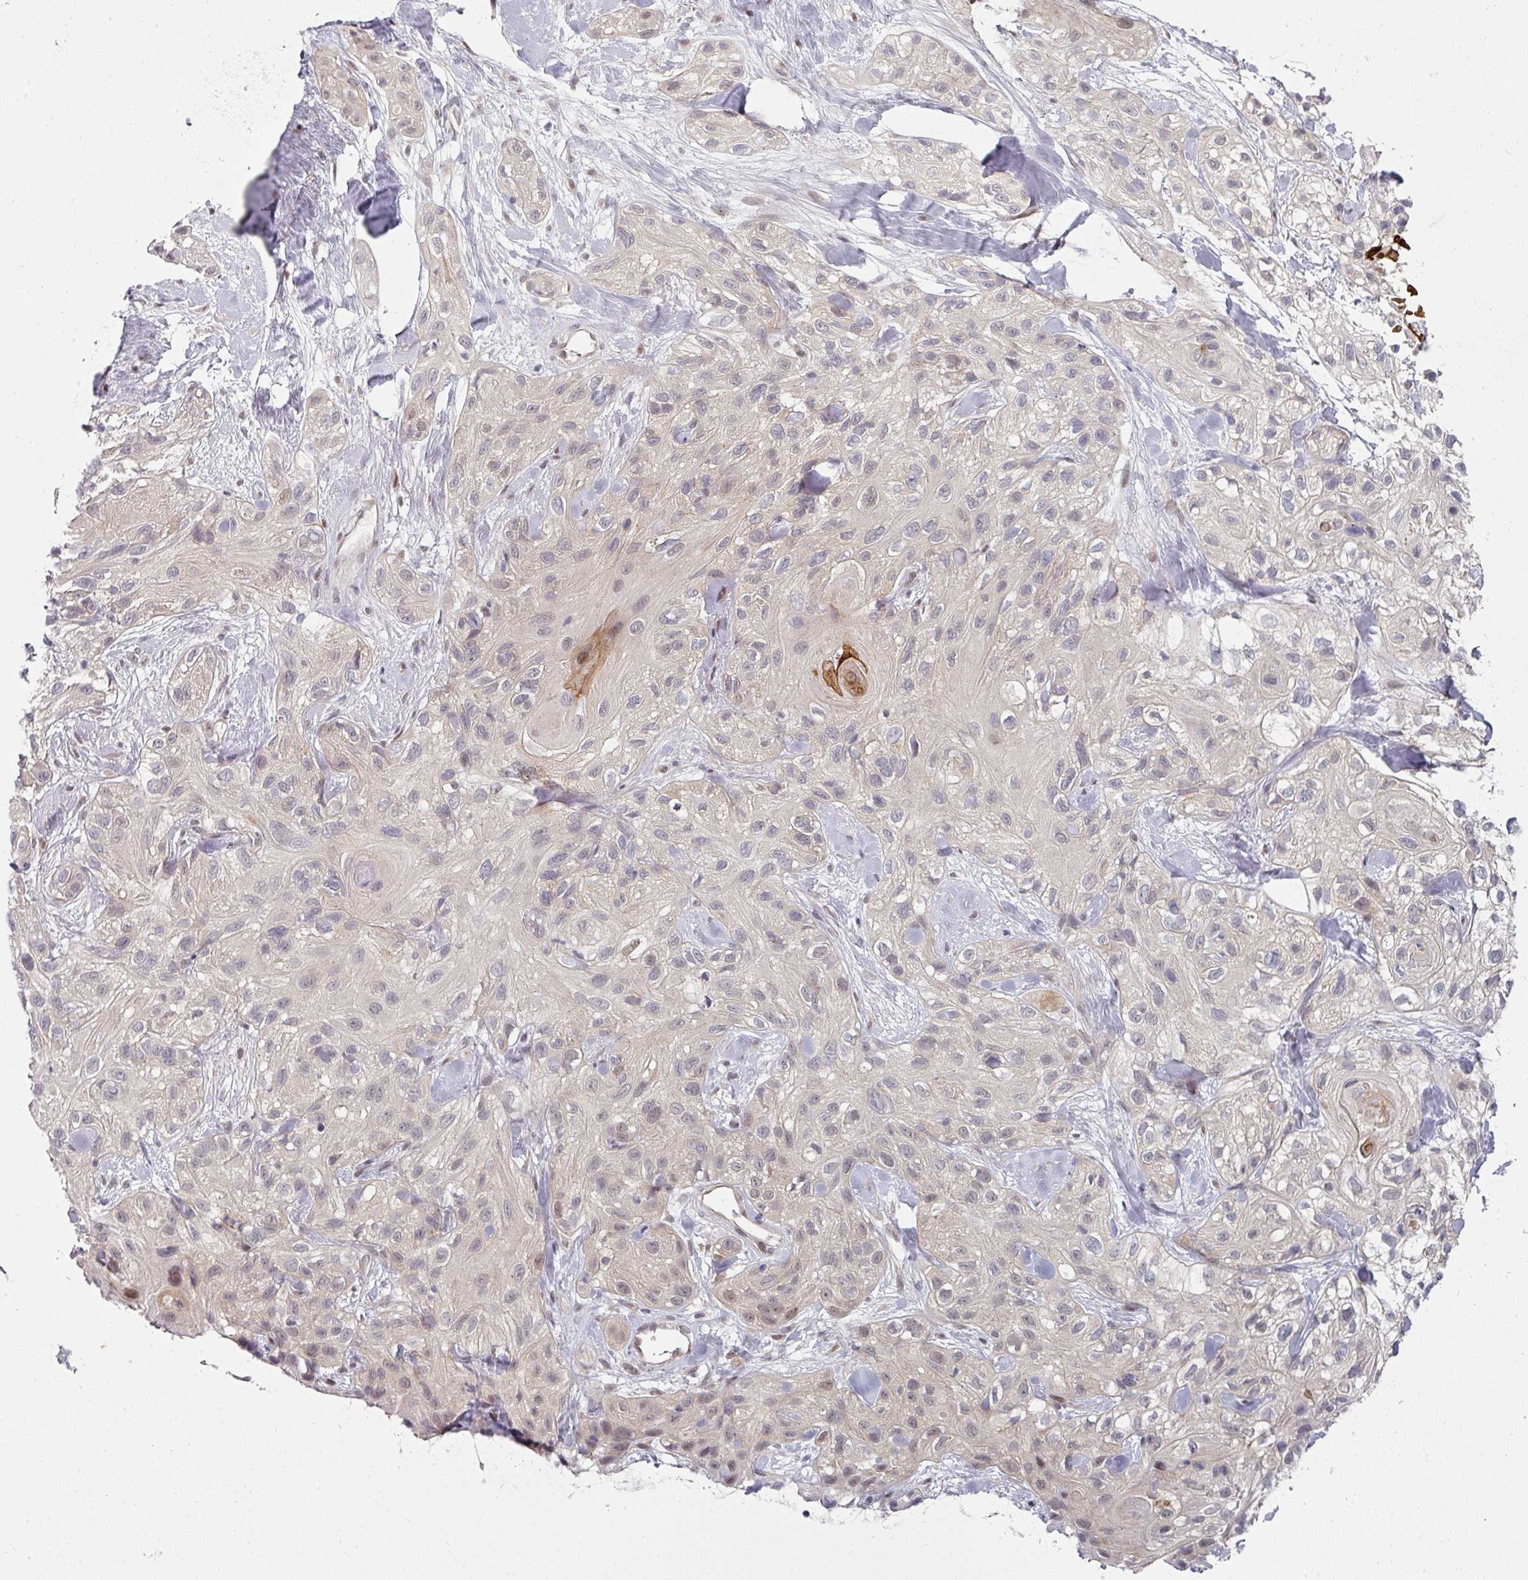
{"staining": {"intensity": "negative", "quantity": "none", "location": "none"}, "tissue": "skin cancer", "cell_type": "Tumor cells", "image_type": "cancer", "snomed": [{"axis": "morphology", "description": "Squamous cell carcinoma, NOS"}, {"axis": "topography", "description": "Skin"}], "caption": "There is no significant expression in tumor cells of skin squamous cell carcinoma.", "gene": "TMCC1", "patient": {"sex": "male", "age": 82}}